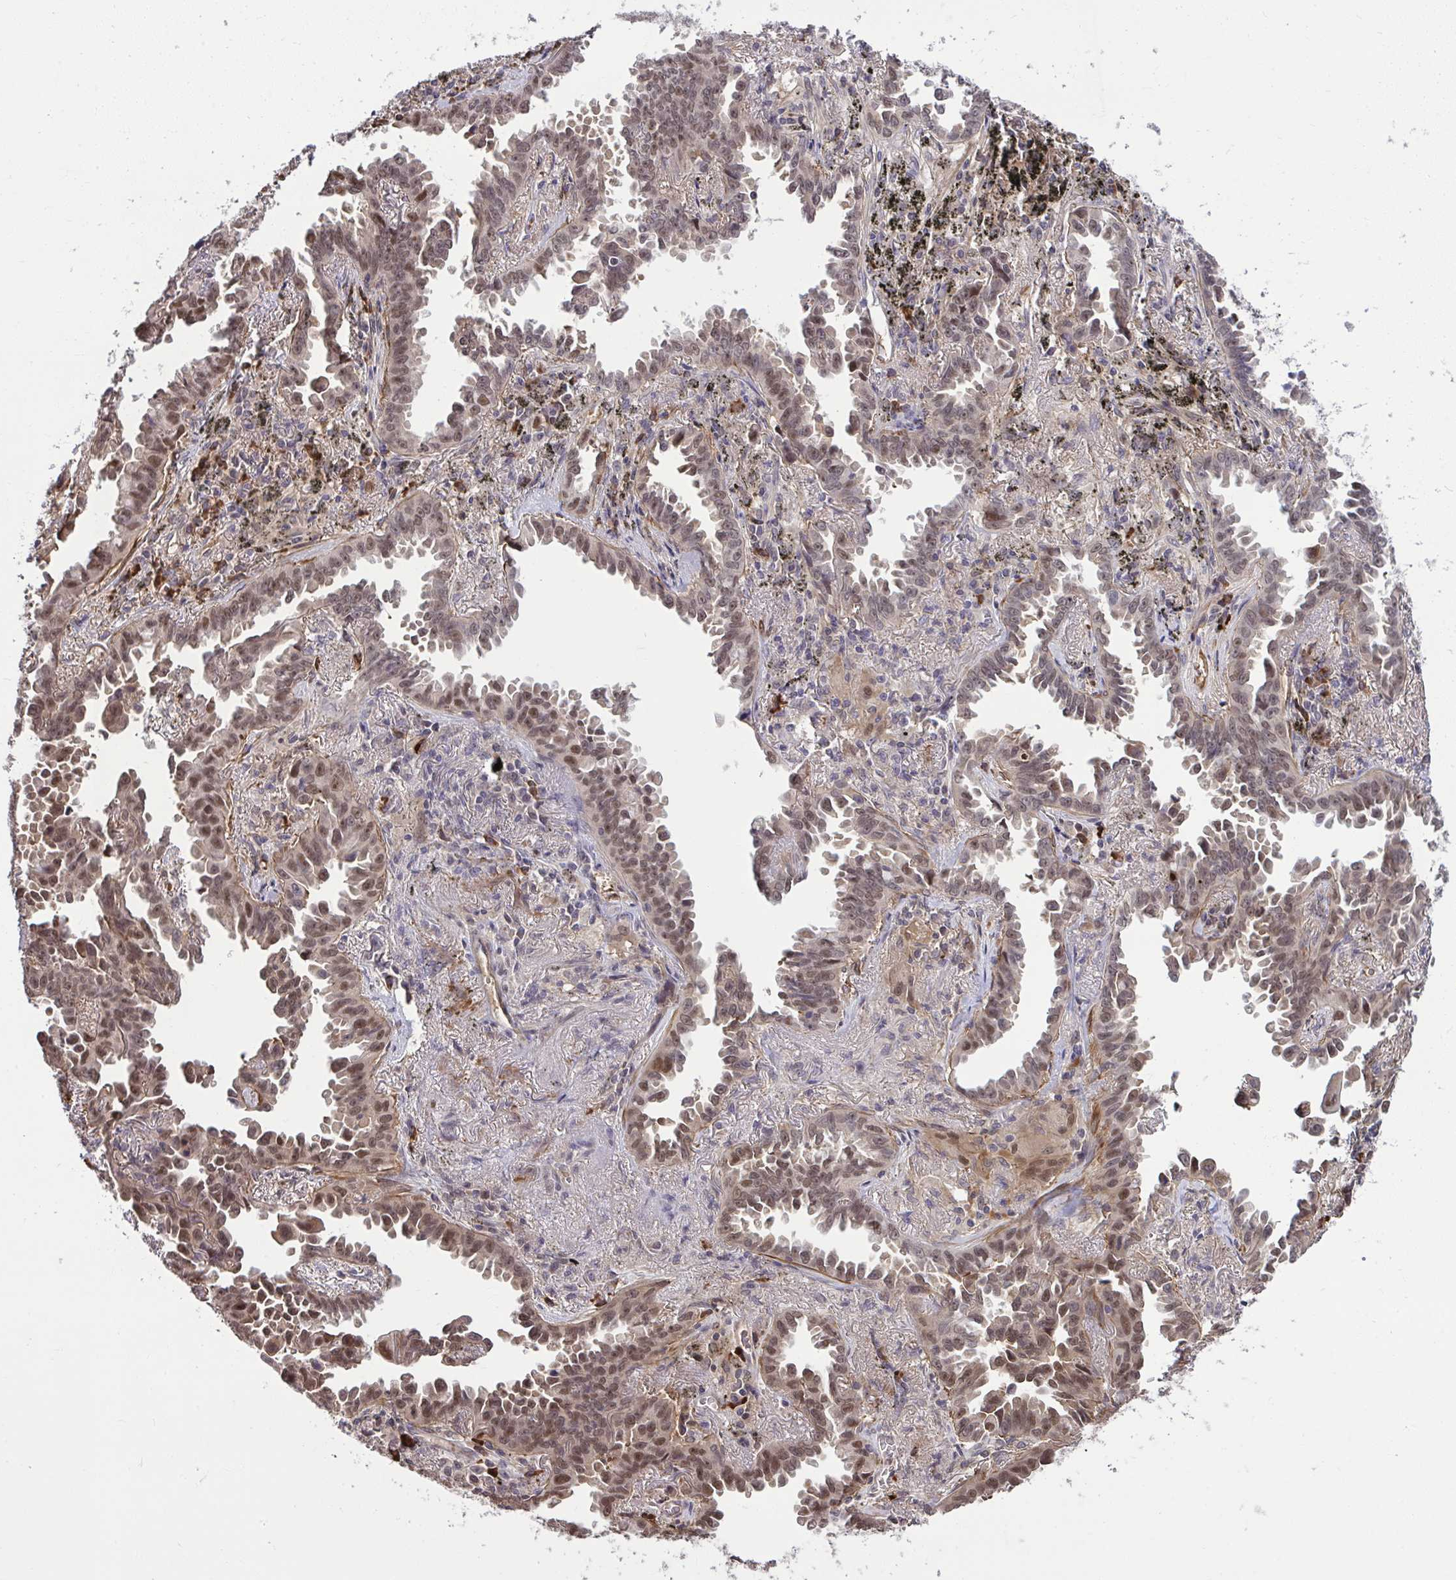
{"staining": {"intensity": "moderate", "quantity": ">75%", "location": "nuclear"}, "tissue": "lung cancer", "cell_type": "Tumor cells", "image_type": "cancer", "snomed": [{"axis": "morphology", "description": "Adenocarcinoma, NOS"}, {"axis": "topography", "description": "Lung"}], "caption": "Tumor cells show medium levels of moderate nuclear positivity in approximately >75% of cells in human lung cancer (adenocarcinoma).", "gene": "ZSCAN9", "patient": {"sex": "male", "age": 68}}